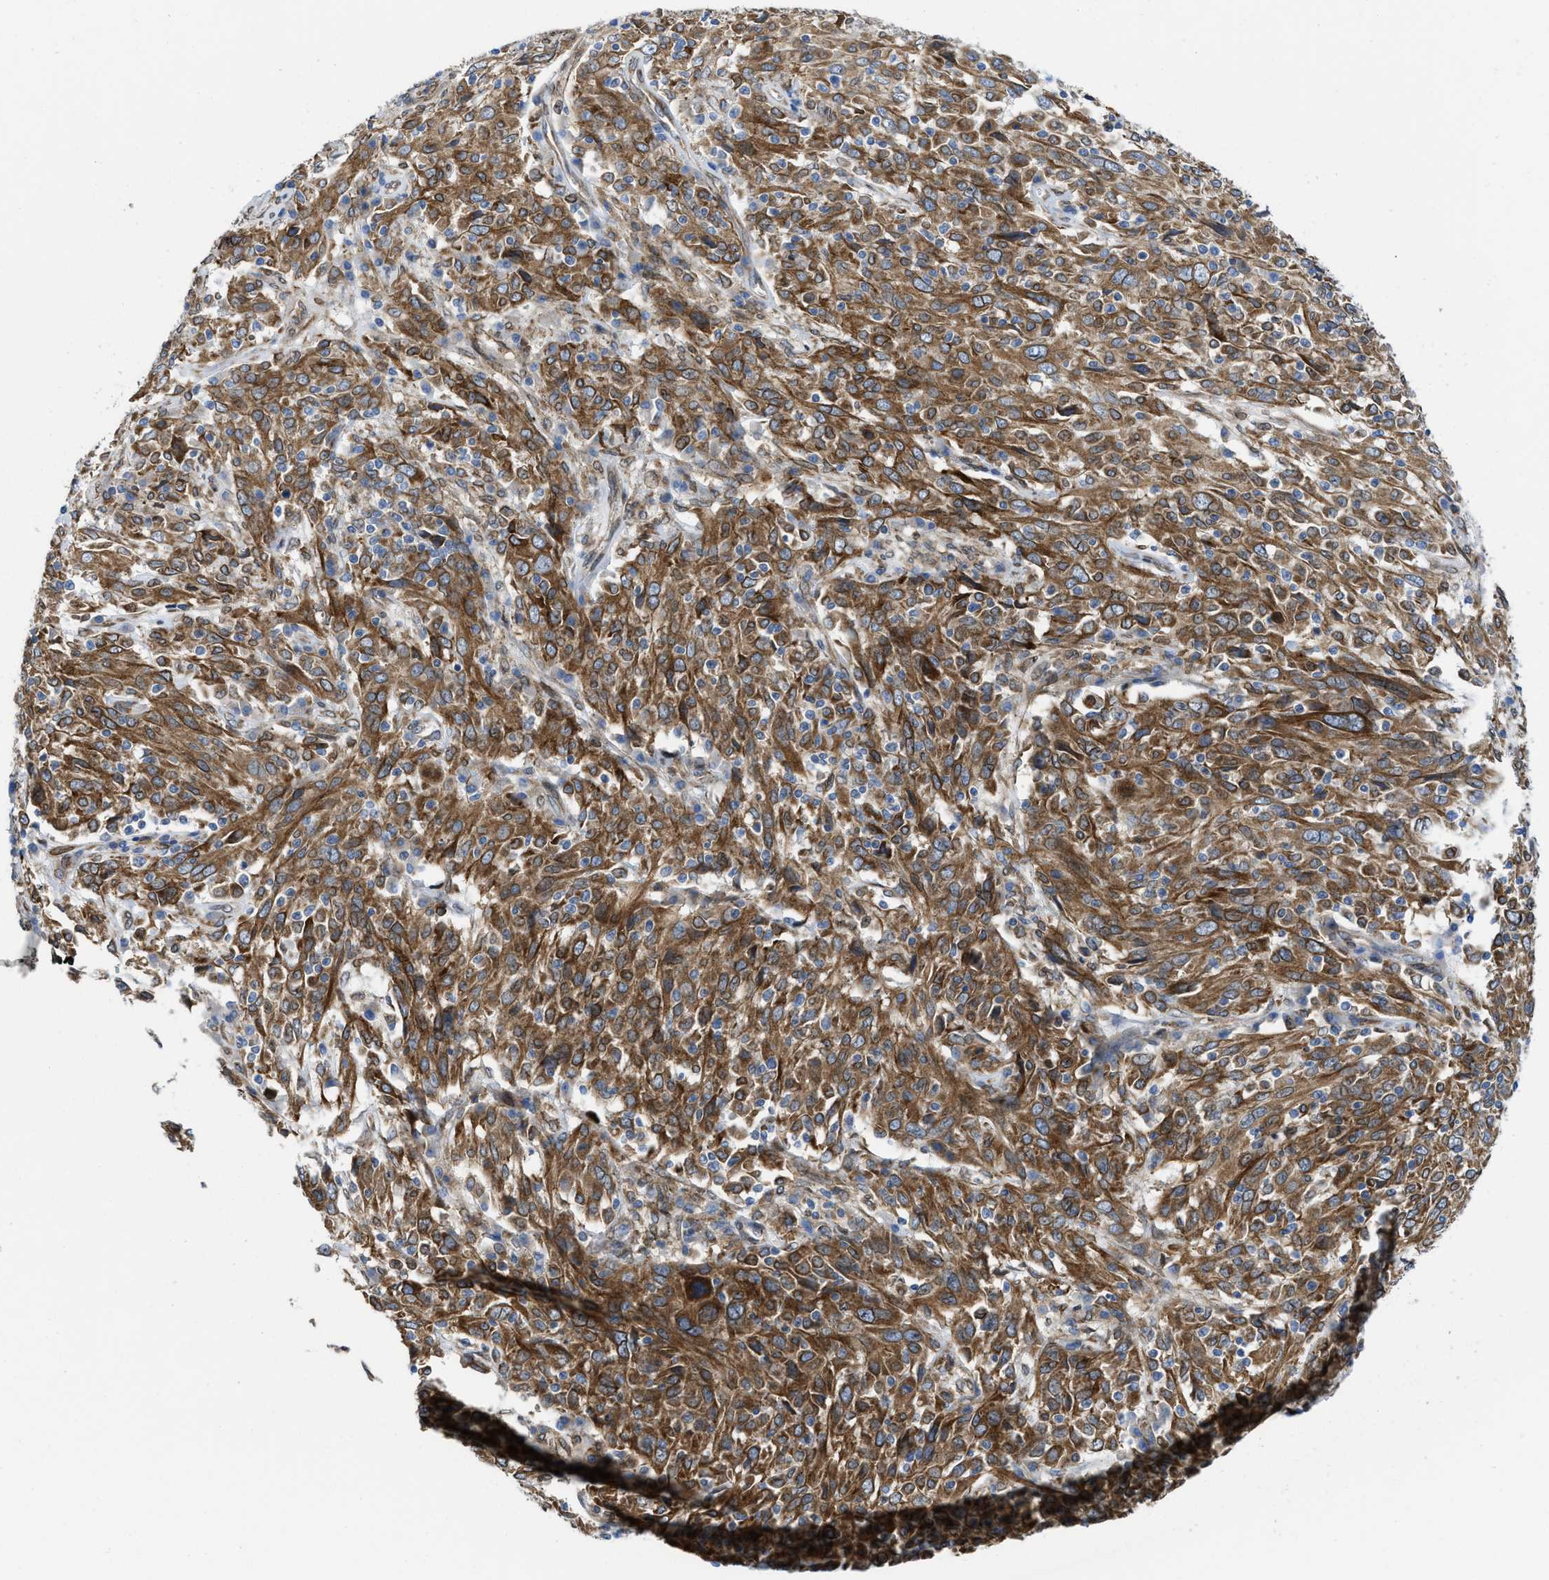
{"staining": {"intensity": "strong", "quantity": ">75%", "location": "cytoplasmic/membranous"}, "tissue": "cervical cancer", "cell_type": "Tumor cells", "image_type": "cancer", "snomed": [{"axis": "morphology", "description": "Squamous cell carcinoma, NOS"}, {"axis": "topography", "description": "Cervix"}], "caption": "IHC of cervical cancer (squamous cell carcinoma) displays high levels of strong cytoplasmic/membranous expression in about >75% of tumor cells.", "gene": "ERLIN2", "patient": {"sex": "female", "age": 46}}